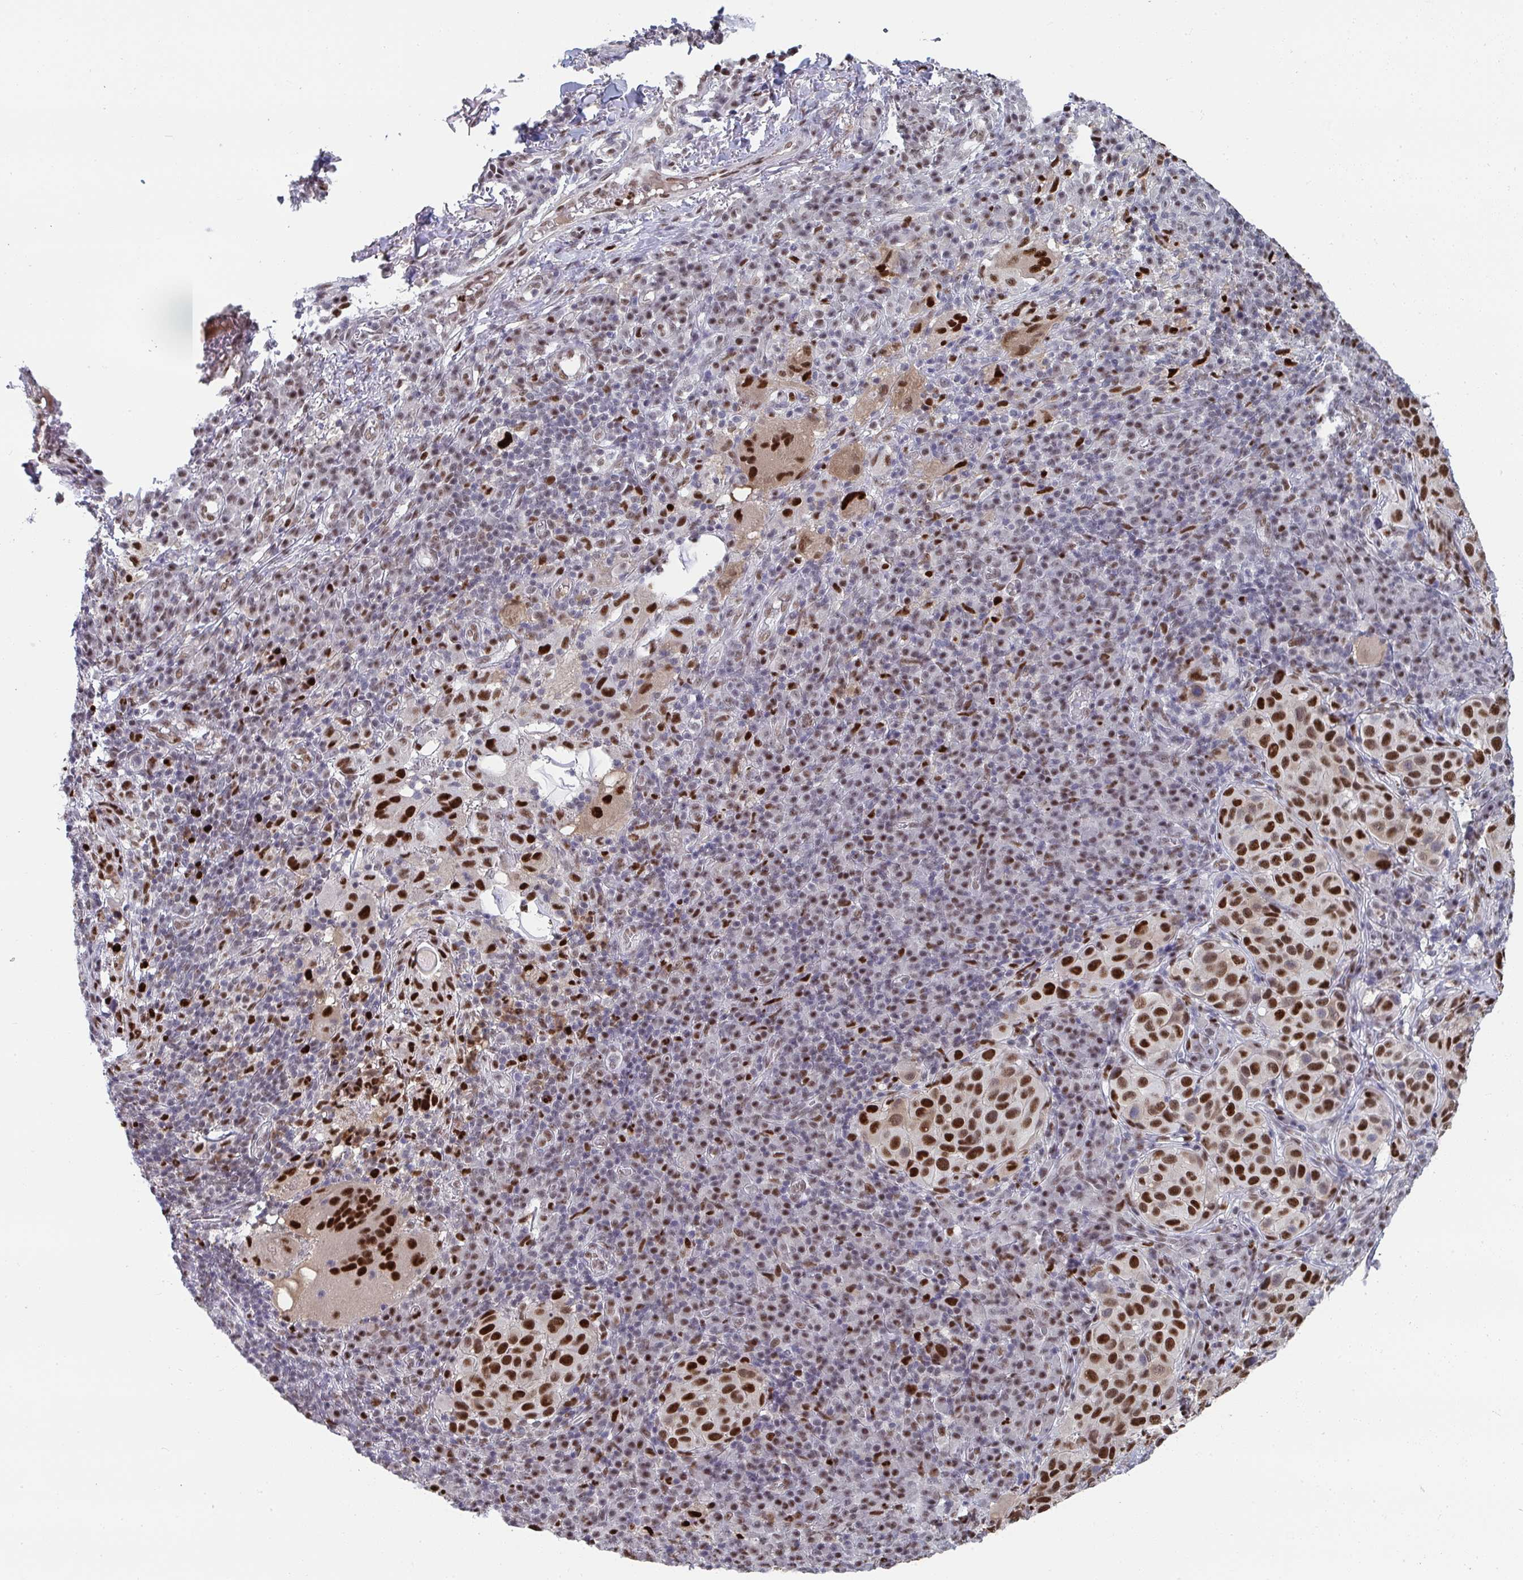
{"staining": {"intensity": "strong", "quantity": ">75%", "location": "nuclear"}, "tissue": "melanoma", "cell_type": "Tumor cells", "image_type": "cancer", "snomed": [{"axis": "morphology", "description": "Malignant melanoma, NOS"}, {"axis": "topography", "description": "Skin"}], "caption": "Protein staining reveals strong nuclear expression in approximately >75% of tumor cells in malignant melanoma. (brown staining indicates protein expression, while blue staining denotes nuclei).", "gene": "JDP2", "patient": {"sex": "male", "age": 38}}